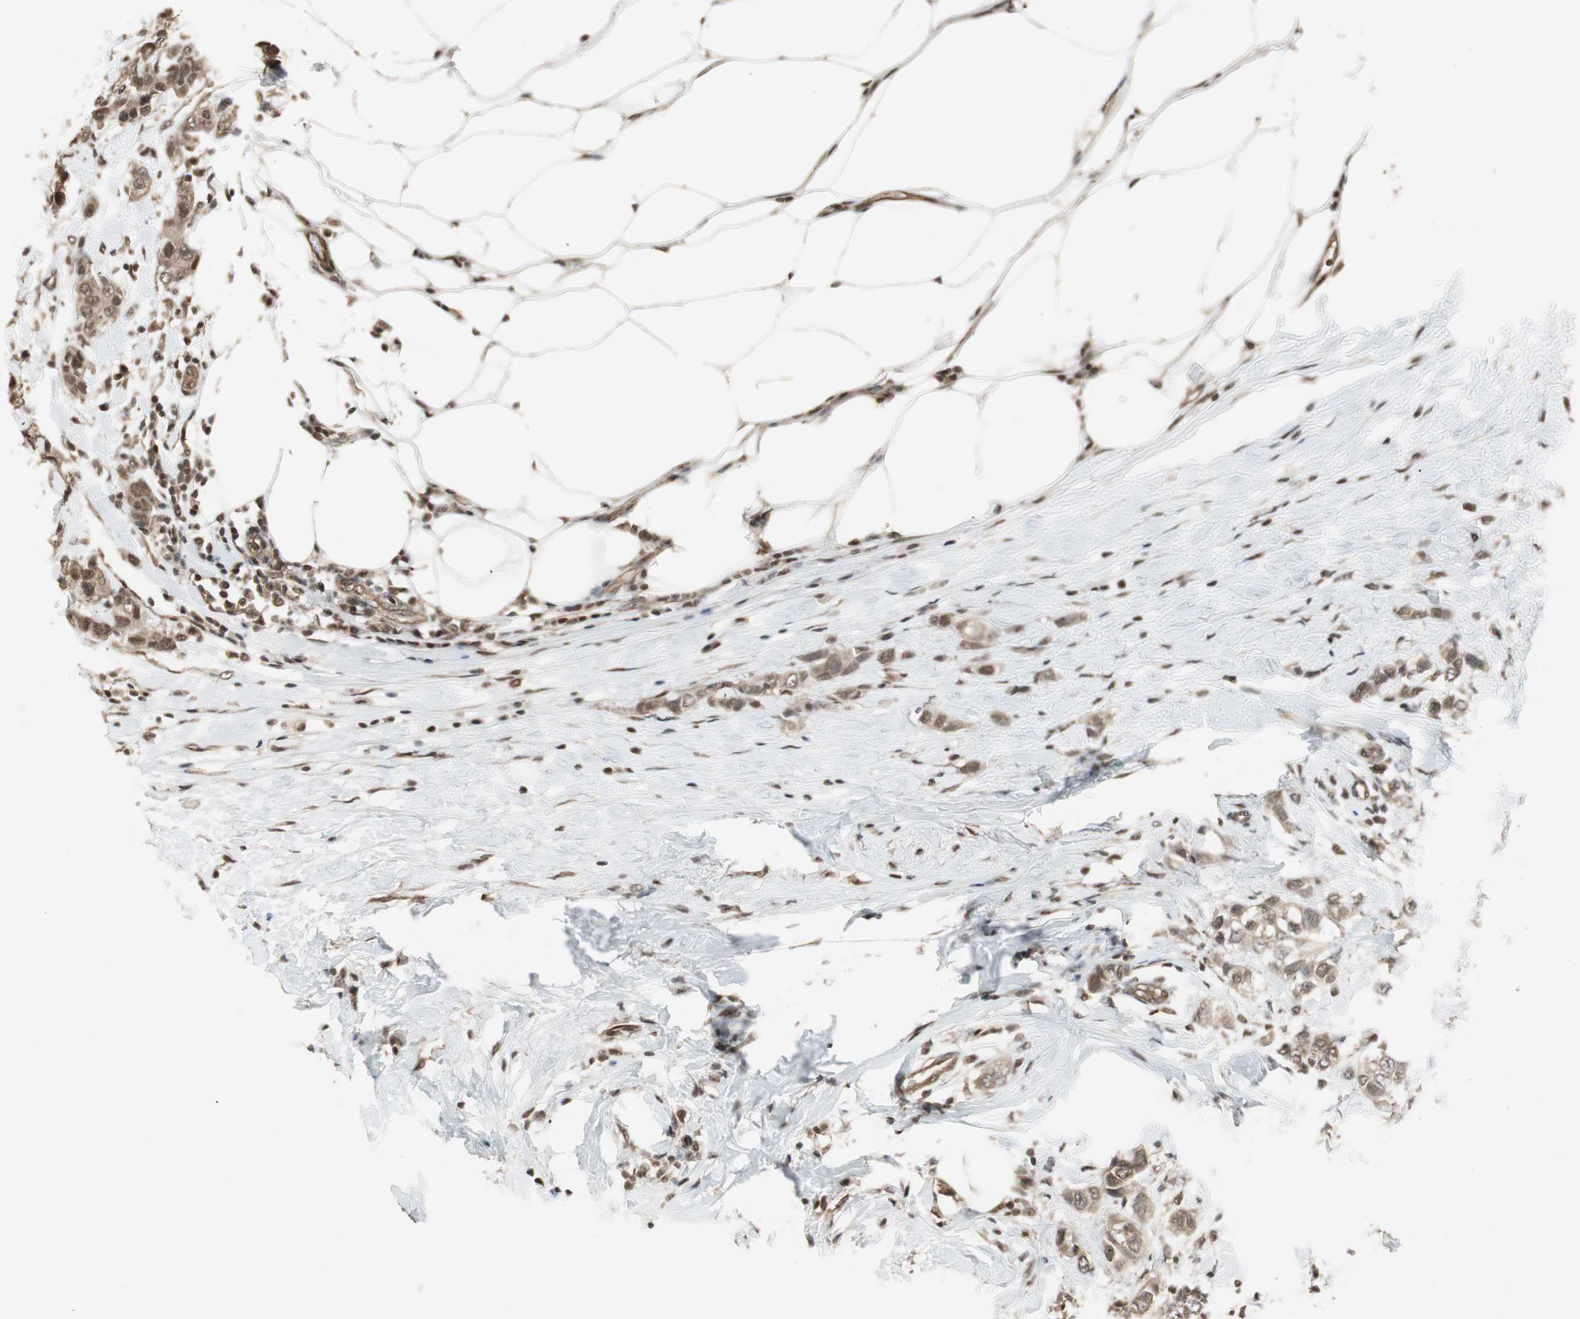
{"staining": {"intensity": "weak", "quantity": ">75%", "location": "cytoplasmic/membranous"}, "tissue": "breast cancer", "cell_type": "Tumor cells", "image_type": "cancer", "snomed": [{"axis": "morphology", "description": "Duct carcinoma"}, {"axis": "topography", "description": "Breast"}], "caption": "Breast cancer (intraductal carcinoma) was stained to show a protein in brown. There is low levels of weak cytoplasmic/membranous expression in approximately >75% of tumor cells.", "gene": "DRAP1", "patient": {"sex": "female", "age": 50}}